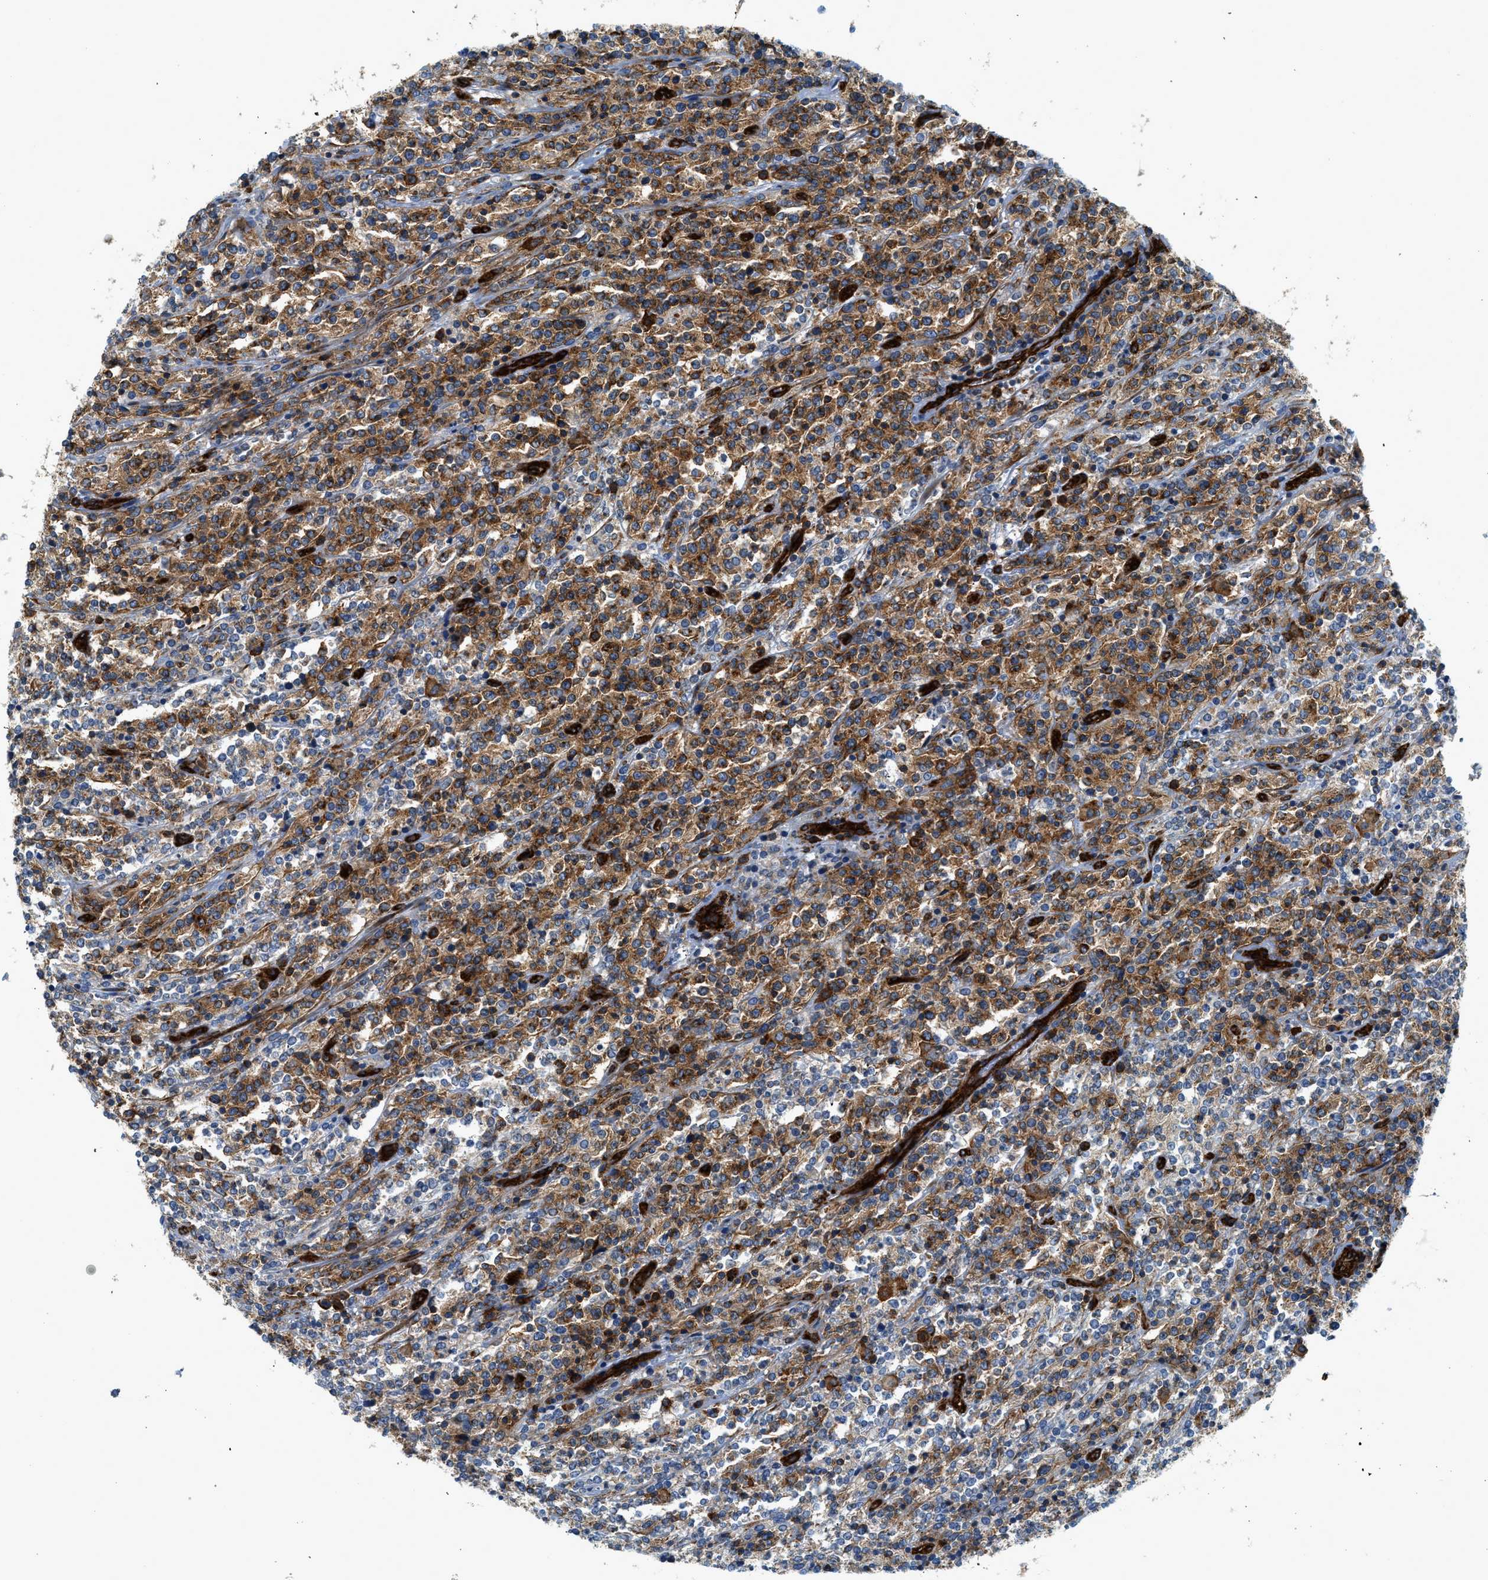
{"staining": {"intensity": "moderate", "quantity": ">75%", "location": "cytoplasmic/membranous"}, "tissue": "lymphoma", "cell_type": "Tumor cells", "image_type": "cancer", "snomed": [{"axis": "morphology", "description": "Malignant lymphoma, non-Hodgkin's type, High grade"}, {"axis": "topography", "description": "Soft tissue"}], "caption": "An image of human malignant lymphoma, non-Hodgkin's type (high-grade) stained for a protein displays moderate cytoplasmic/membranous brown staining in tumor cells.", "gene": "HIP1", "patient": {"sex": "male", "age": 18}}